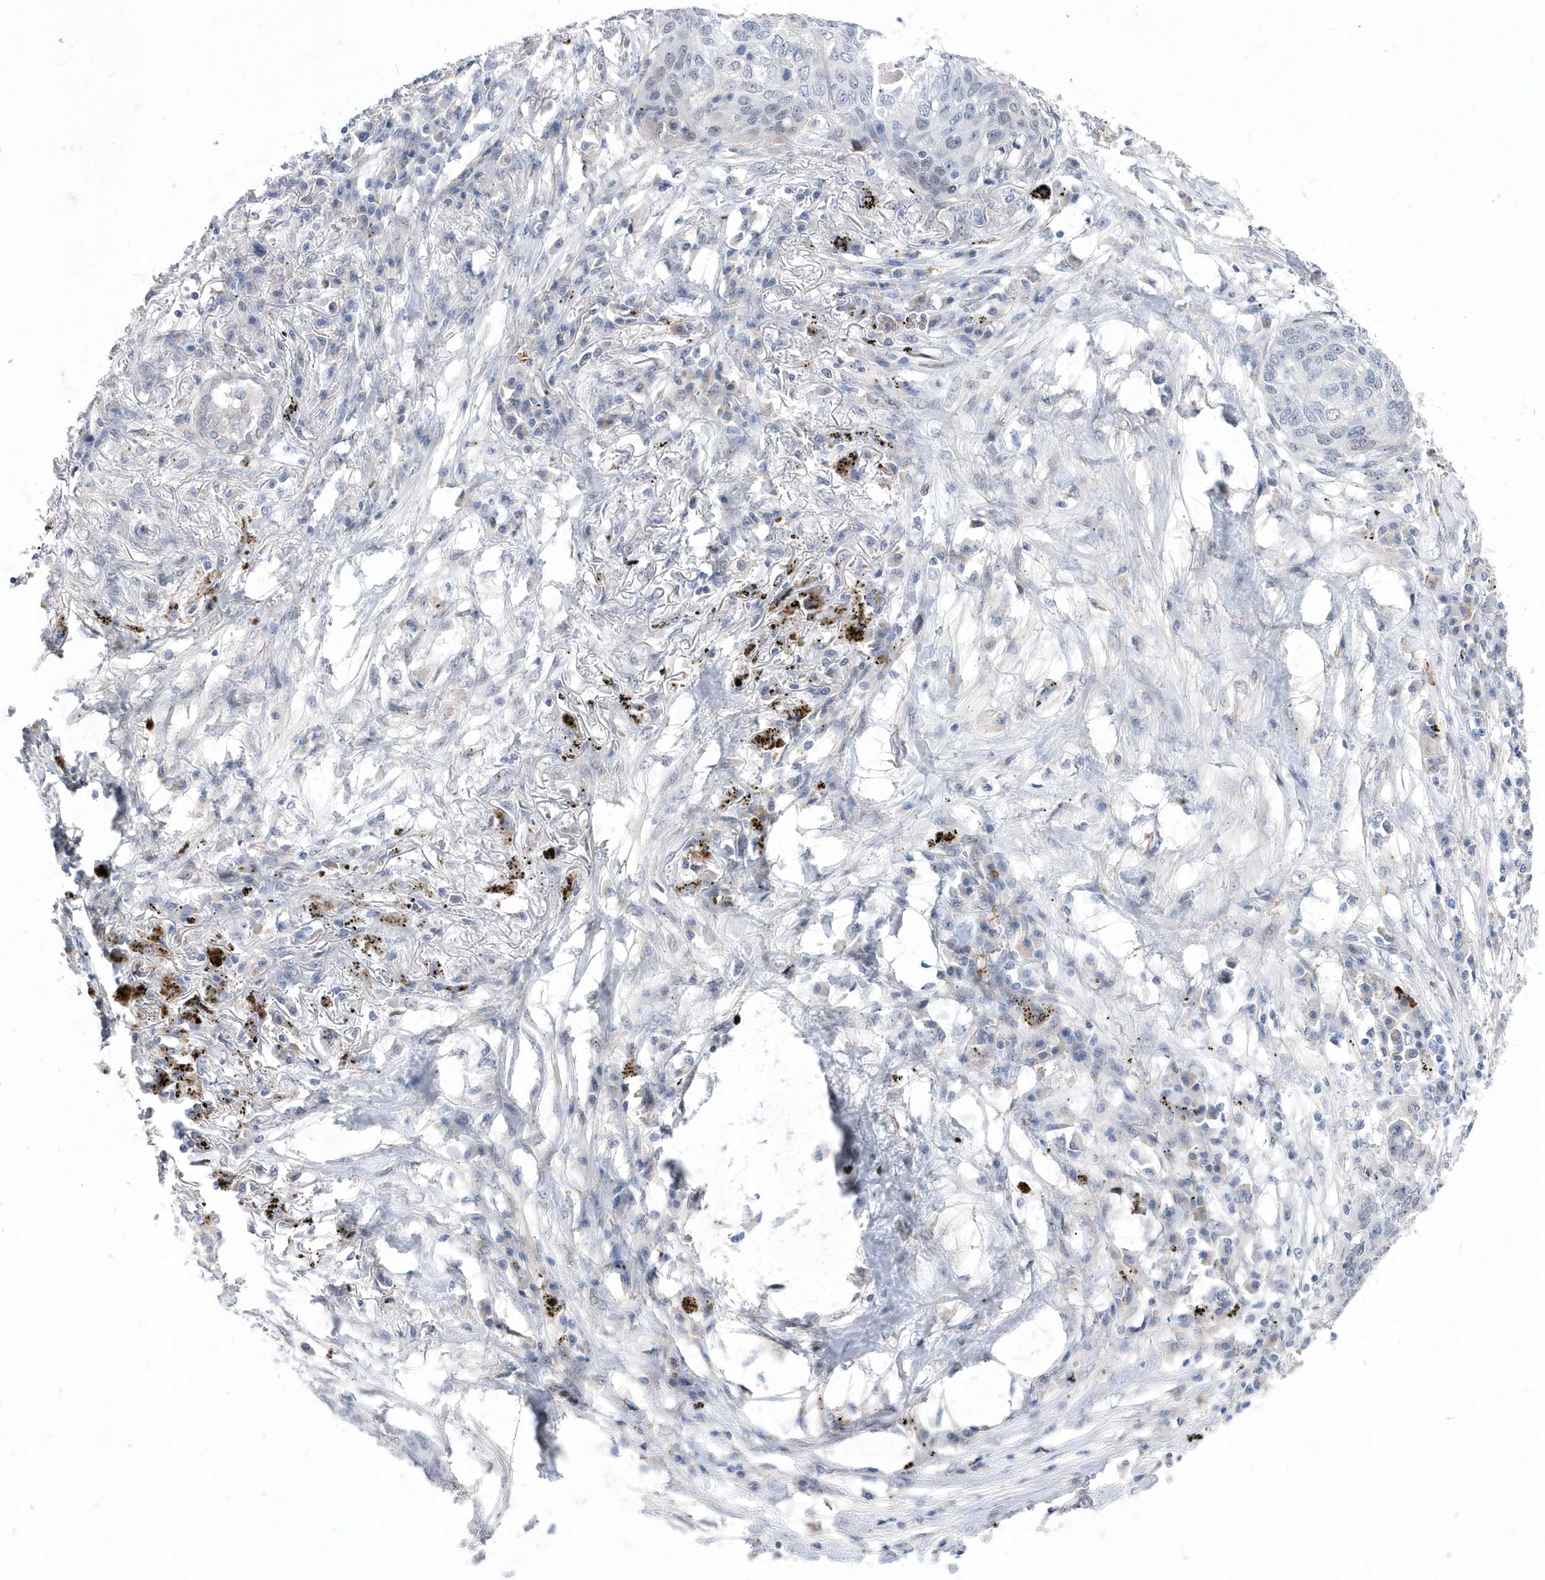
{"staining": {"intensity": "negative", "quantity": "none", "location": "none"}, "tissue": "lung cancer", "cell_type": "Tumor cells", "image_type": "cancer", "snomed": [{"axis": "morphology", "description": "Squamous cell carcinoma, NOS"}, {"axis": "topography", "description": "Lung"}], "caption": "The image displays no staining of tumor cells in lung cancer.", "gene": "ZNF875", "patient": {"sex": "female", "age": 63}}